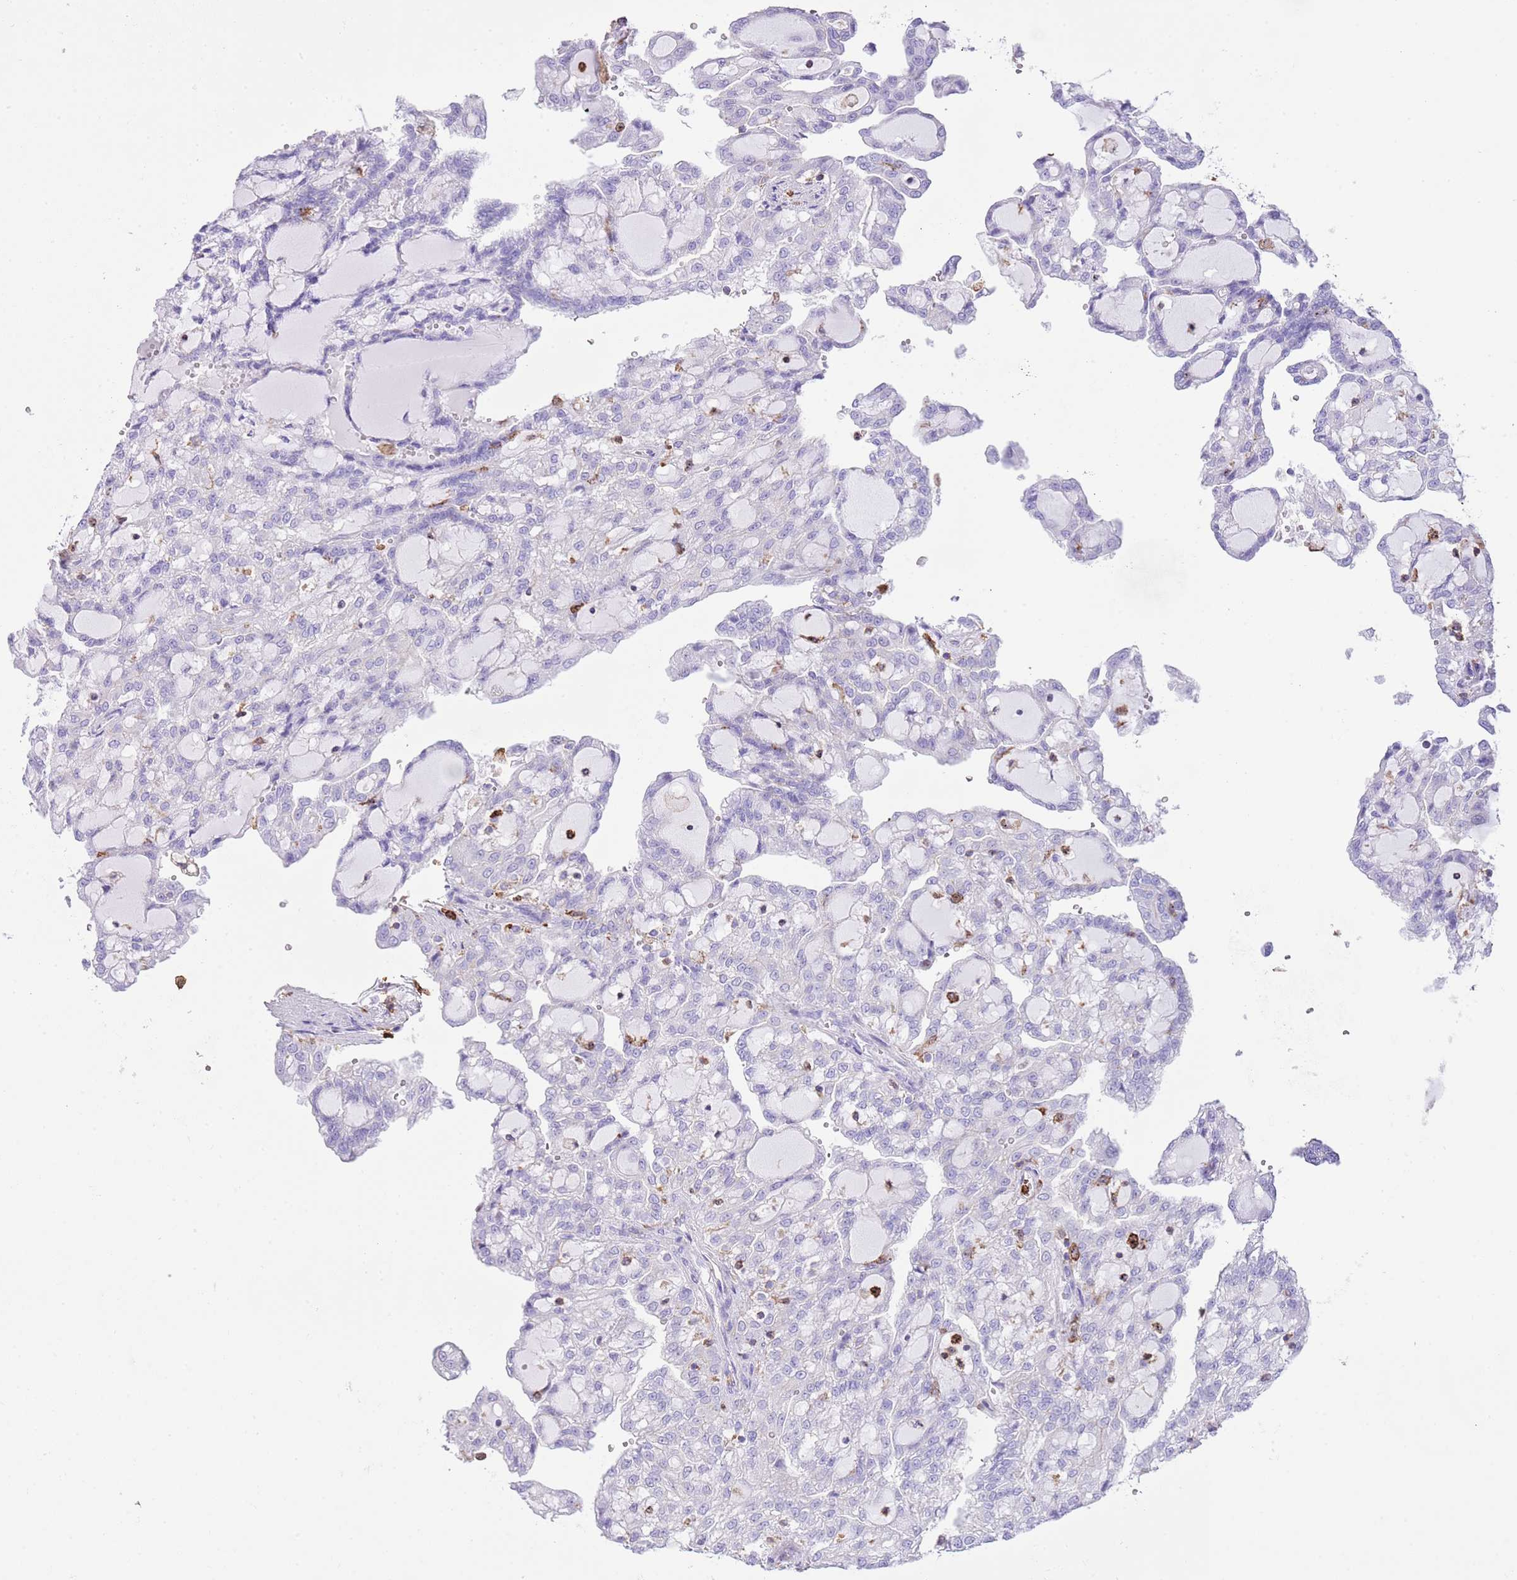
{"staining": {"intensity": "negative", "quantity": "none", "location": "none"}, "tissue": "renal cancer", "cell_type": "Tumor cells", "image_type": "cancer", "snomed": [{"axis": "morphology", "description": "Adenocarcinoma, NOS"}, {"axis": "topography", "description": "Kidney"}], "caption": "Tumor cells are negative for brown protein staining in adenocarcinoma (renal). (DAB (3,3'-diaminobenzidine) immunohistochemistry with hematoxylin counter stain).", "gene": "EFHD2", "patient": {"sex": "male", "age": 63}}